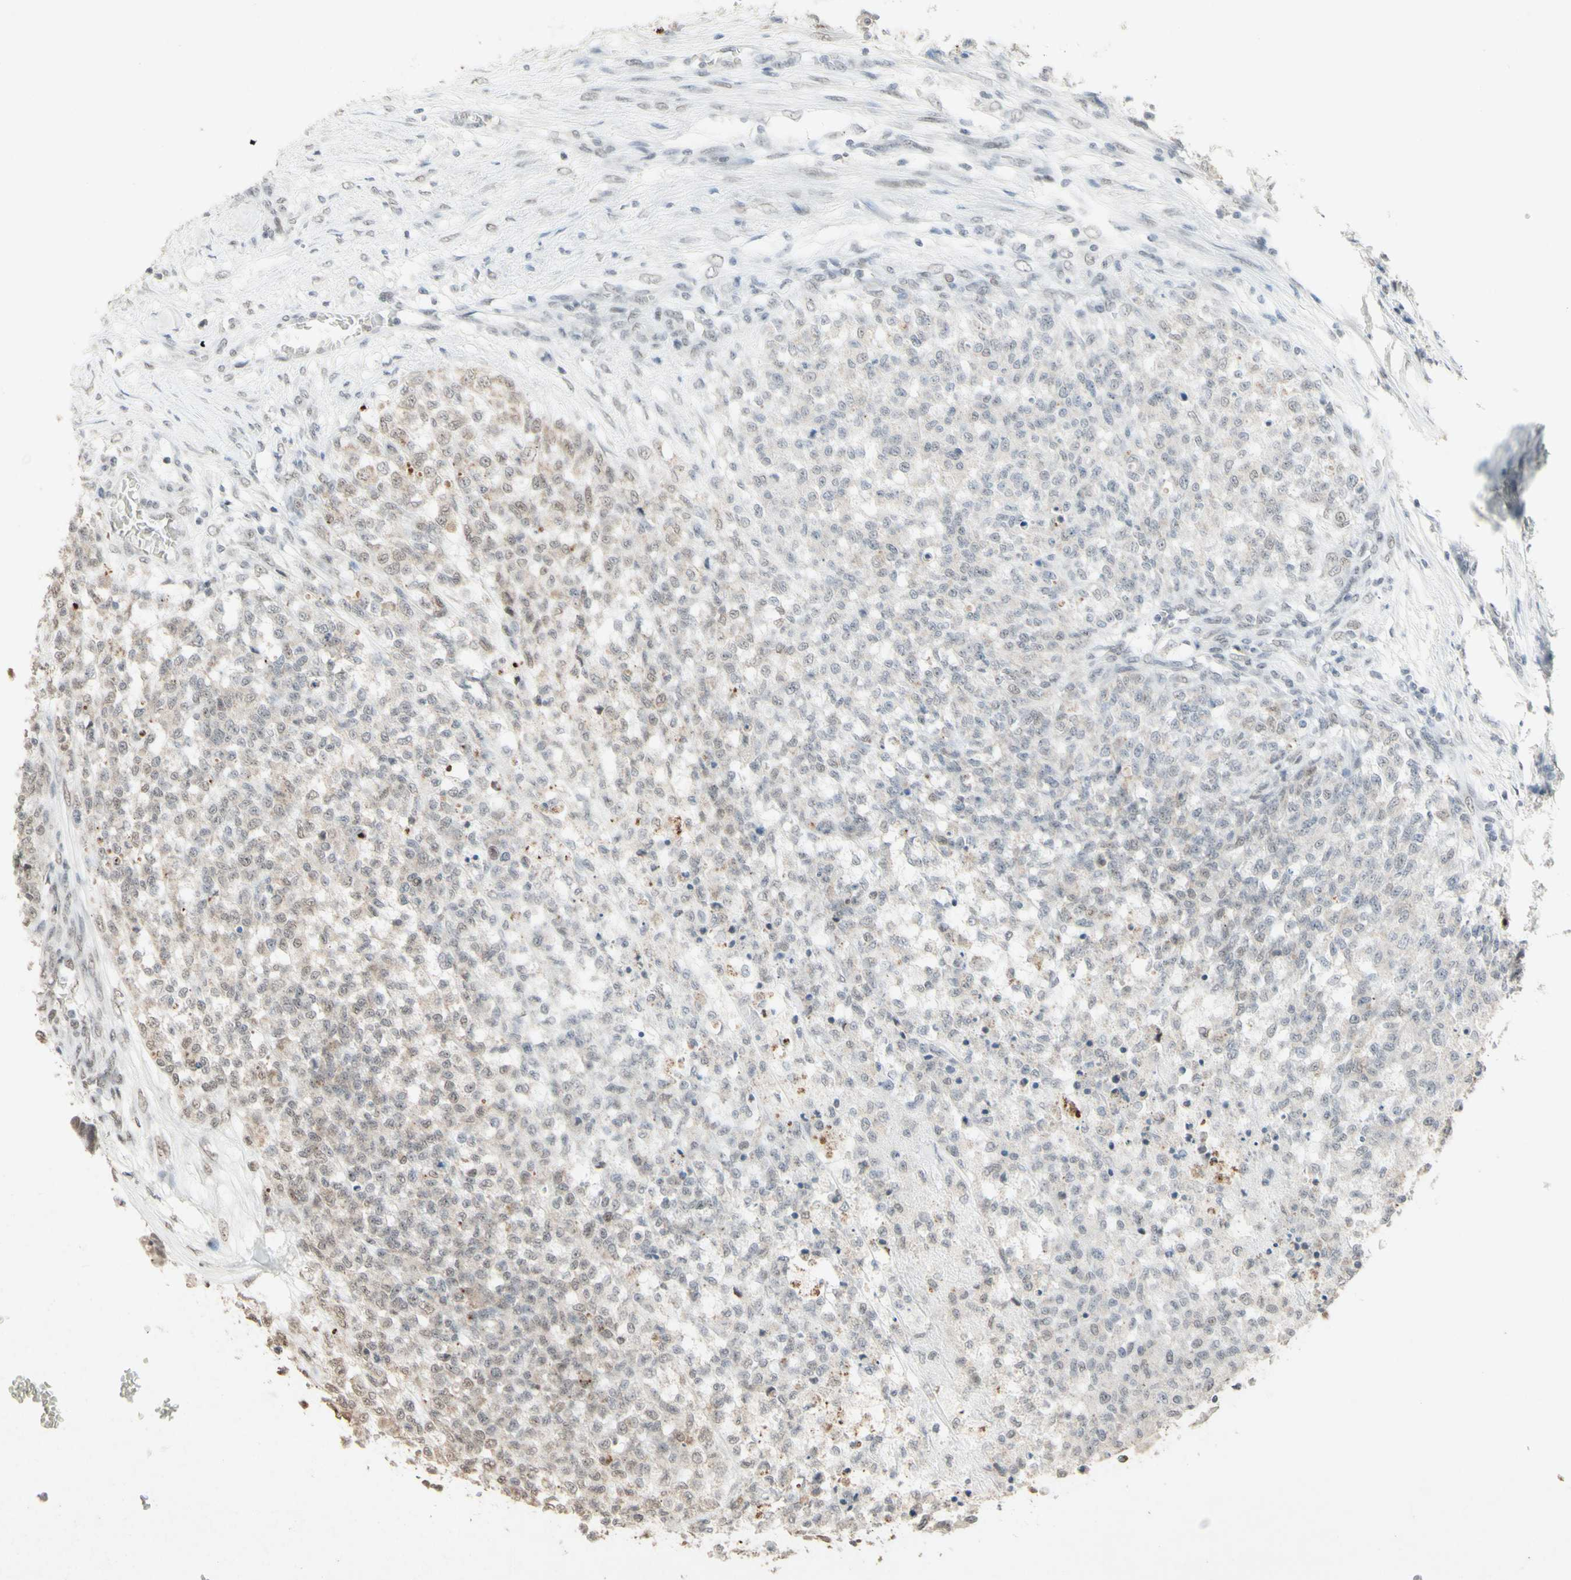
{"staining": {"intensity": "weak", "quantity": "<25%", "location": "nuclear"}, "tissue": "testis cancer", "cell_type": "Tumor cells", "image_type": "cancer", "snomed": [{"axis": "morphology", "description": "Seminoma, NOS"}, {"axis": "topography", "description": "Testis"}], "caption": "Immunohistochemistry photomicrograph of testis cancer (seminoma) stained for a protein (brown), which displays no positivity in tumor cells. (DAB (3,3'-diaminobenzidine) immunohistochemistry (IHC) with hematoxylin counter stain).", "gene": "CENPB", "patient": {"sex": "male", "age": 59}}